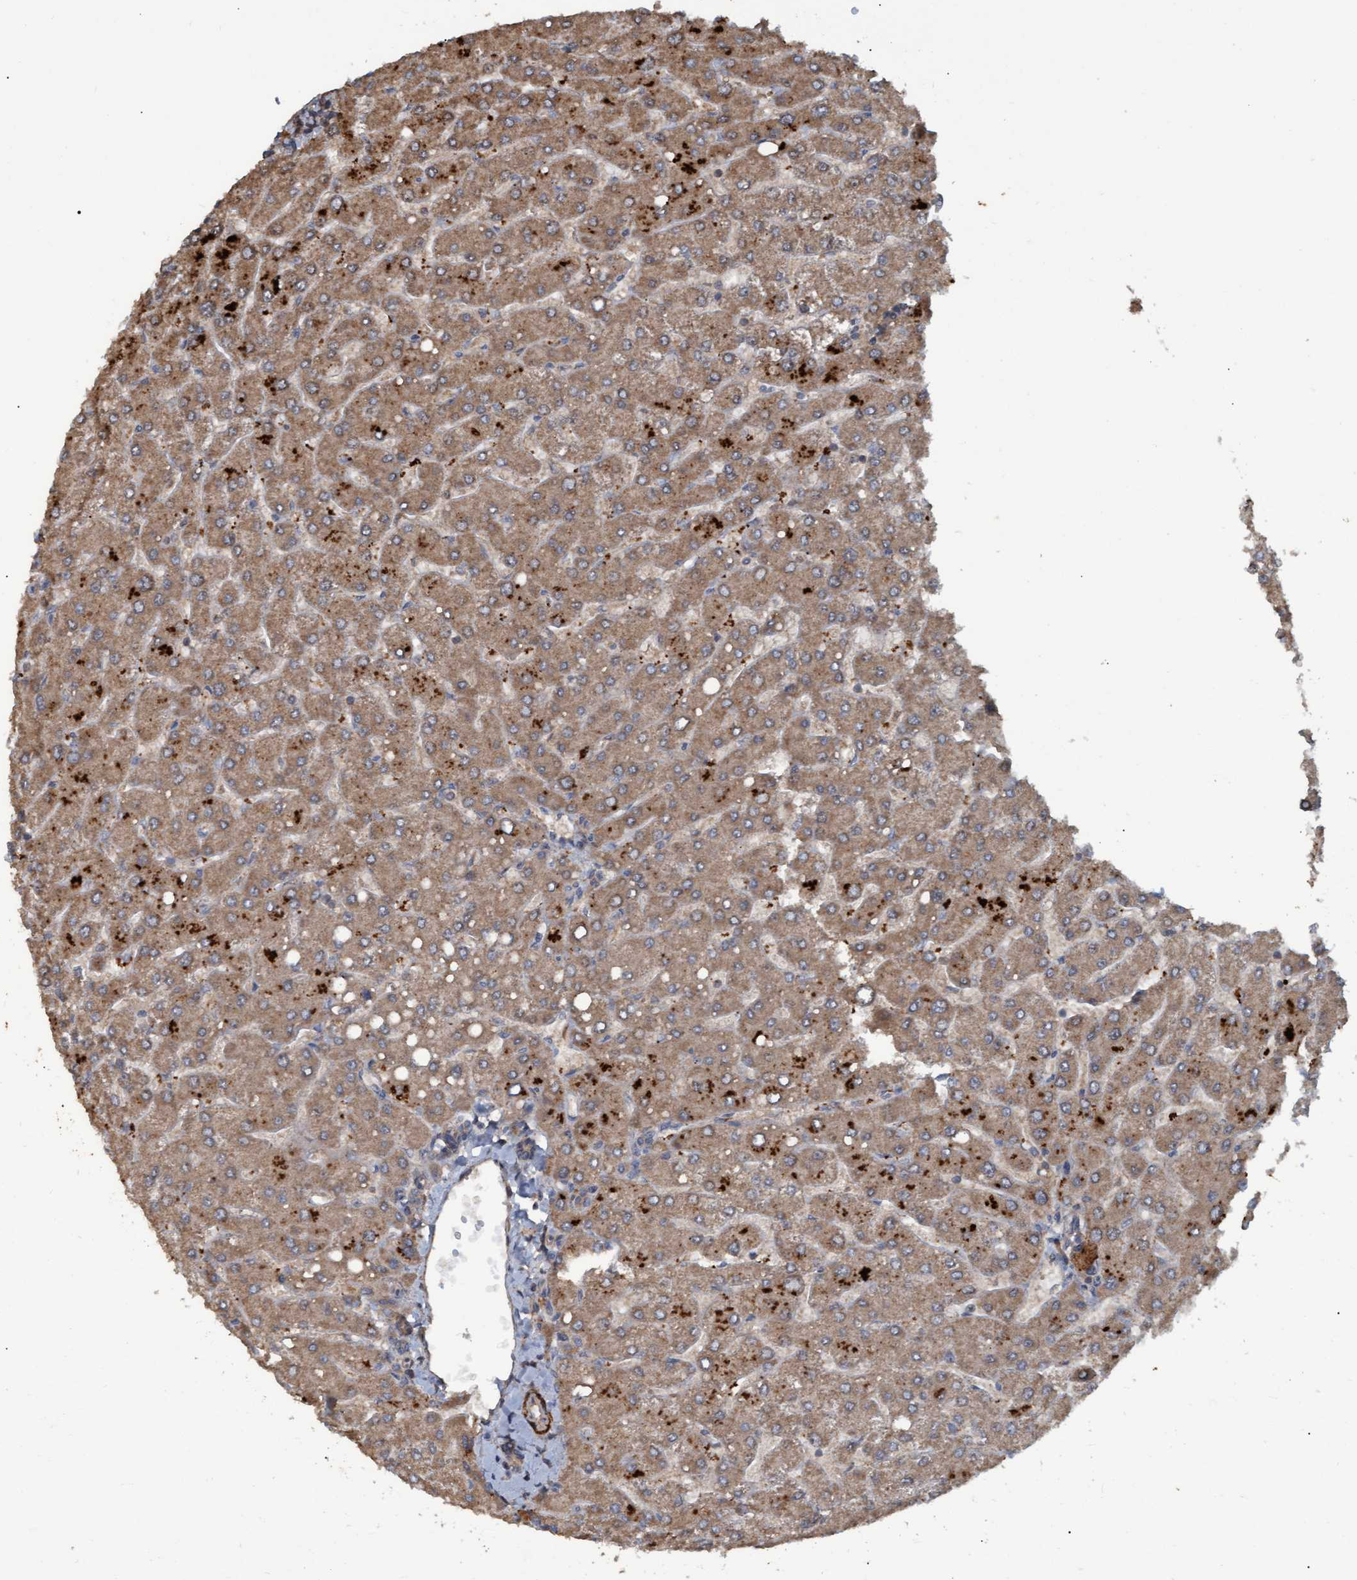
{"staining": {"intensity": "moderate", "quantity": ">75%", "location": "cytoplasmic/membranous"}, "tissue": "liver", "cell_type": "Cholangiocytes", "image_type": "normal", "snomed": [{"axis": "morphology", "description": "Normal tissue, NOS"}, {"axis": "topography", "description": "Liver"}], "caption": "Immunohistochemistry (DAB (3,3'-diaminobenzidine)) staining of unremarkable liver displays moderate cytoplasmic/membranous protein staining in approximately >75% of cholangiocytes. The protein is stained brown, and the nuclei are stained in blue (DAB IHC with brightfield microscopy, high magnification).", "gene": "GGT6", "patient": {"sex": "male", "age": 55}}